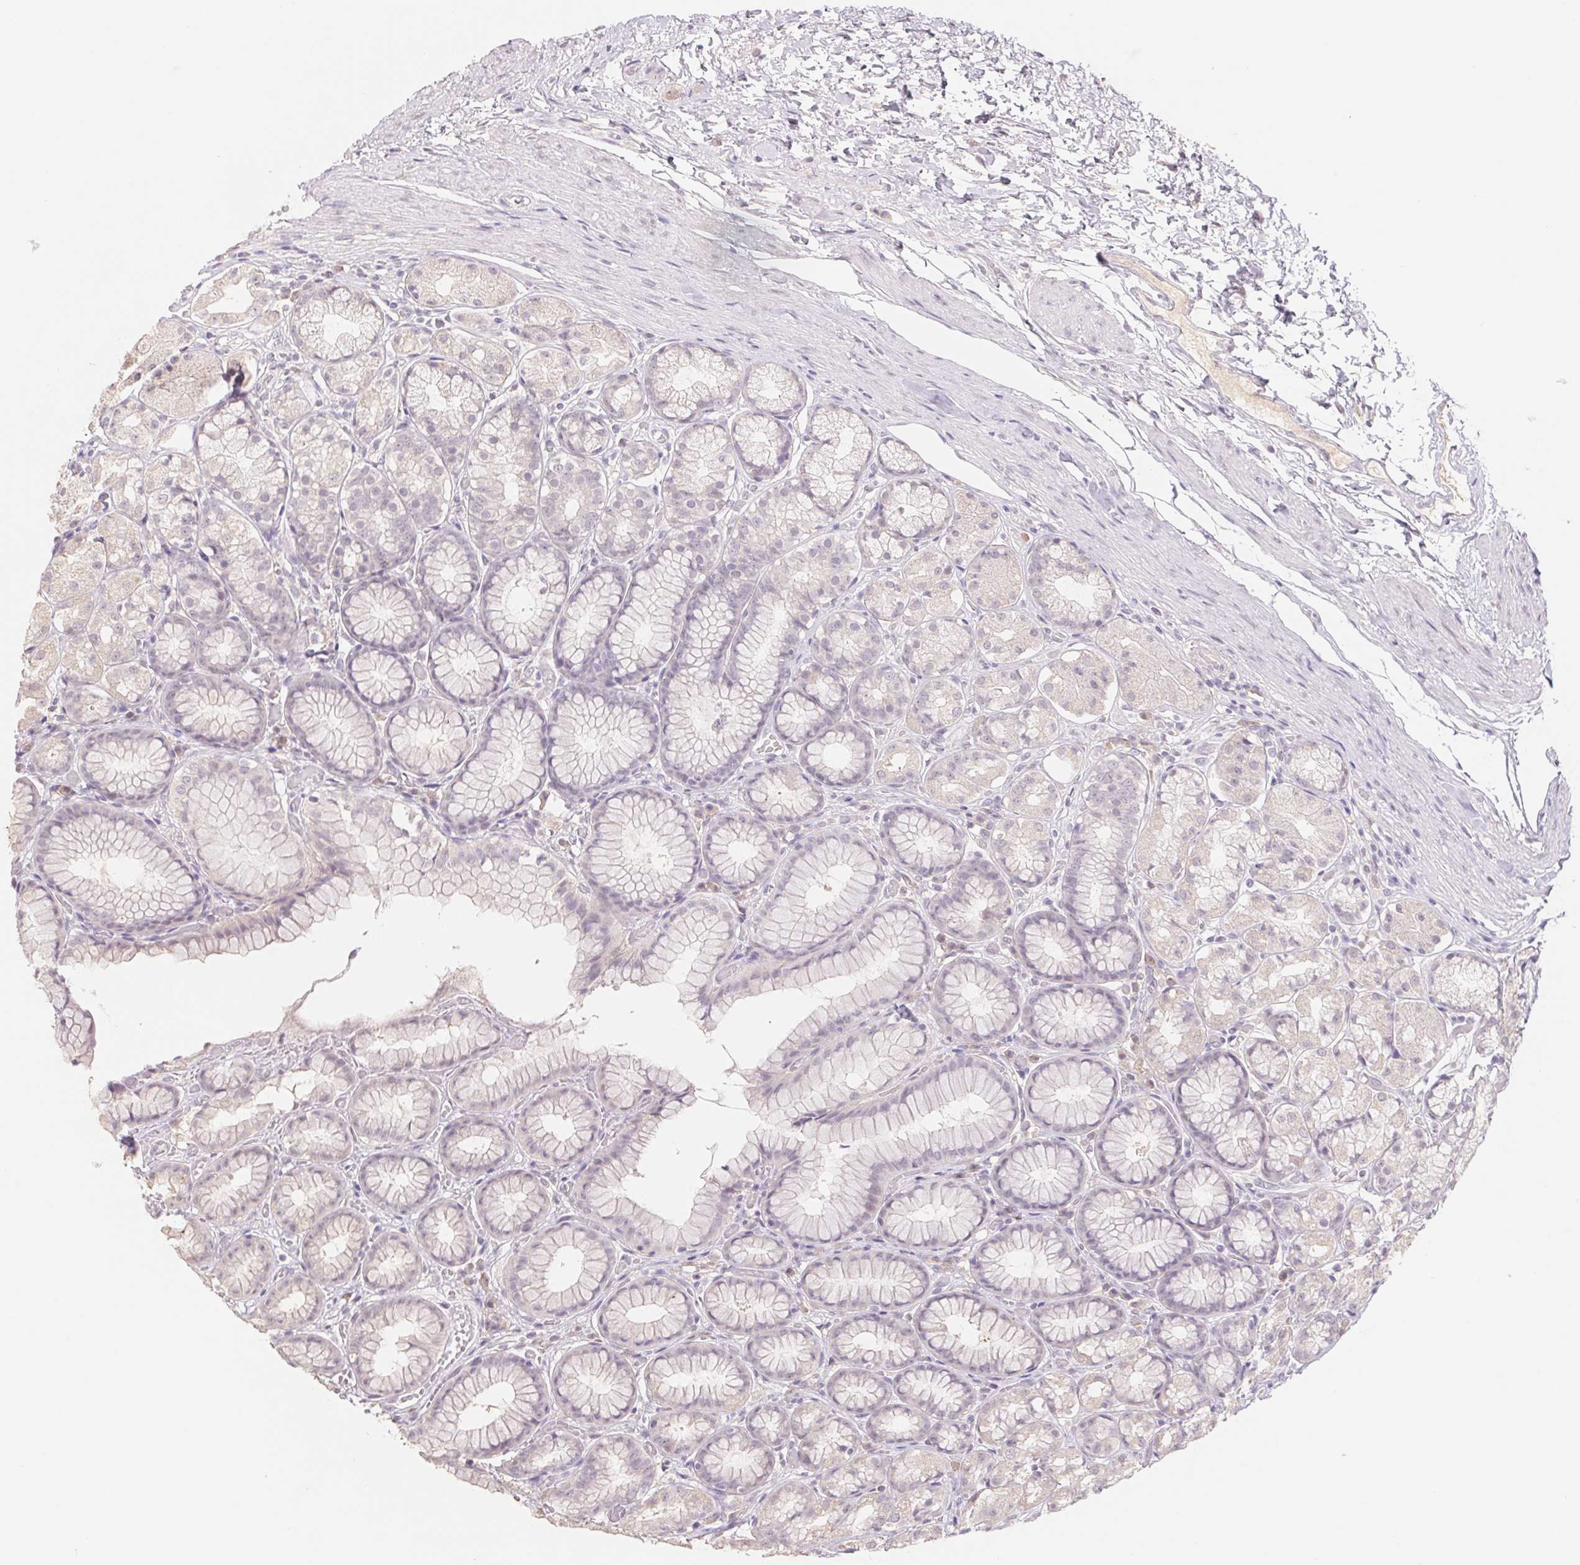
{"staining": {"intensity": "negative", "quantity": "none", "location": "none"}, "tissue": "stomach", "cell_type": "Glandular cells", "image_type": "normal", "snomed": [{"axis": "morphology", "description": "Normal tissue, NOS"}, {"axis": "topography", "description": "Stomach"}], "caption": "A high-resolution image shows immunohistochemistry staining of benign stomach, which demonstrates no significant staining in glandular cells.", "gene": "PNMA8B", "patient": {"sex": "male", "age": 70}}